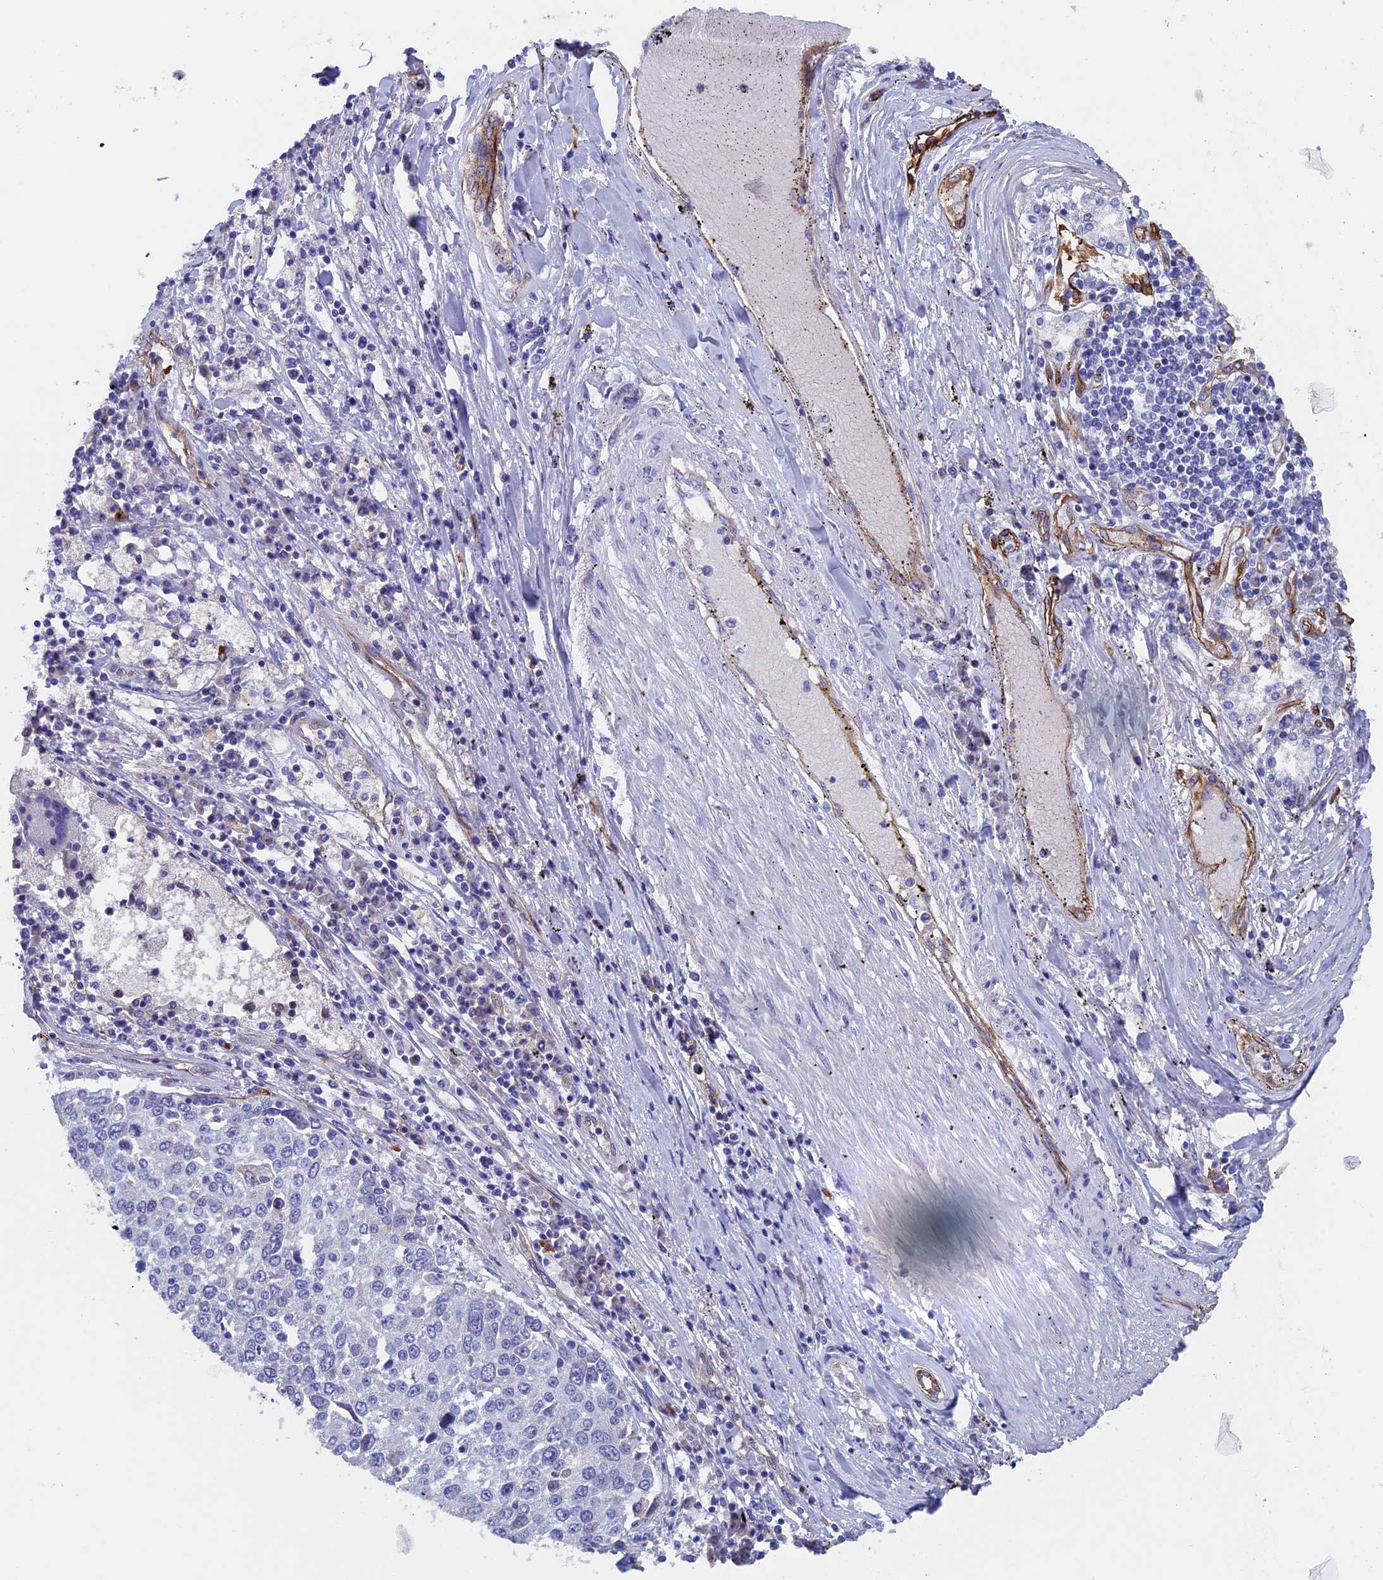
{"staining": {"intensity": "negative", "quantity": "none", "location": "none"}, "tissue": "lung cancer", "cell_type": "Tumor cells", "image_type": "cancer", "snomed": [{"axis": "morphology", "description": "Squamous cell carcinoma, NOS"}, {"axis": "topography", "description": "Lung"}], "caption": "An image of lung cancer stained for a protein exhibits no brown staining in tumor cells.", "gene": "INSYN1", "patient": {"sex": "male", "age": 65}}